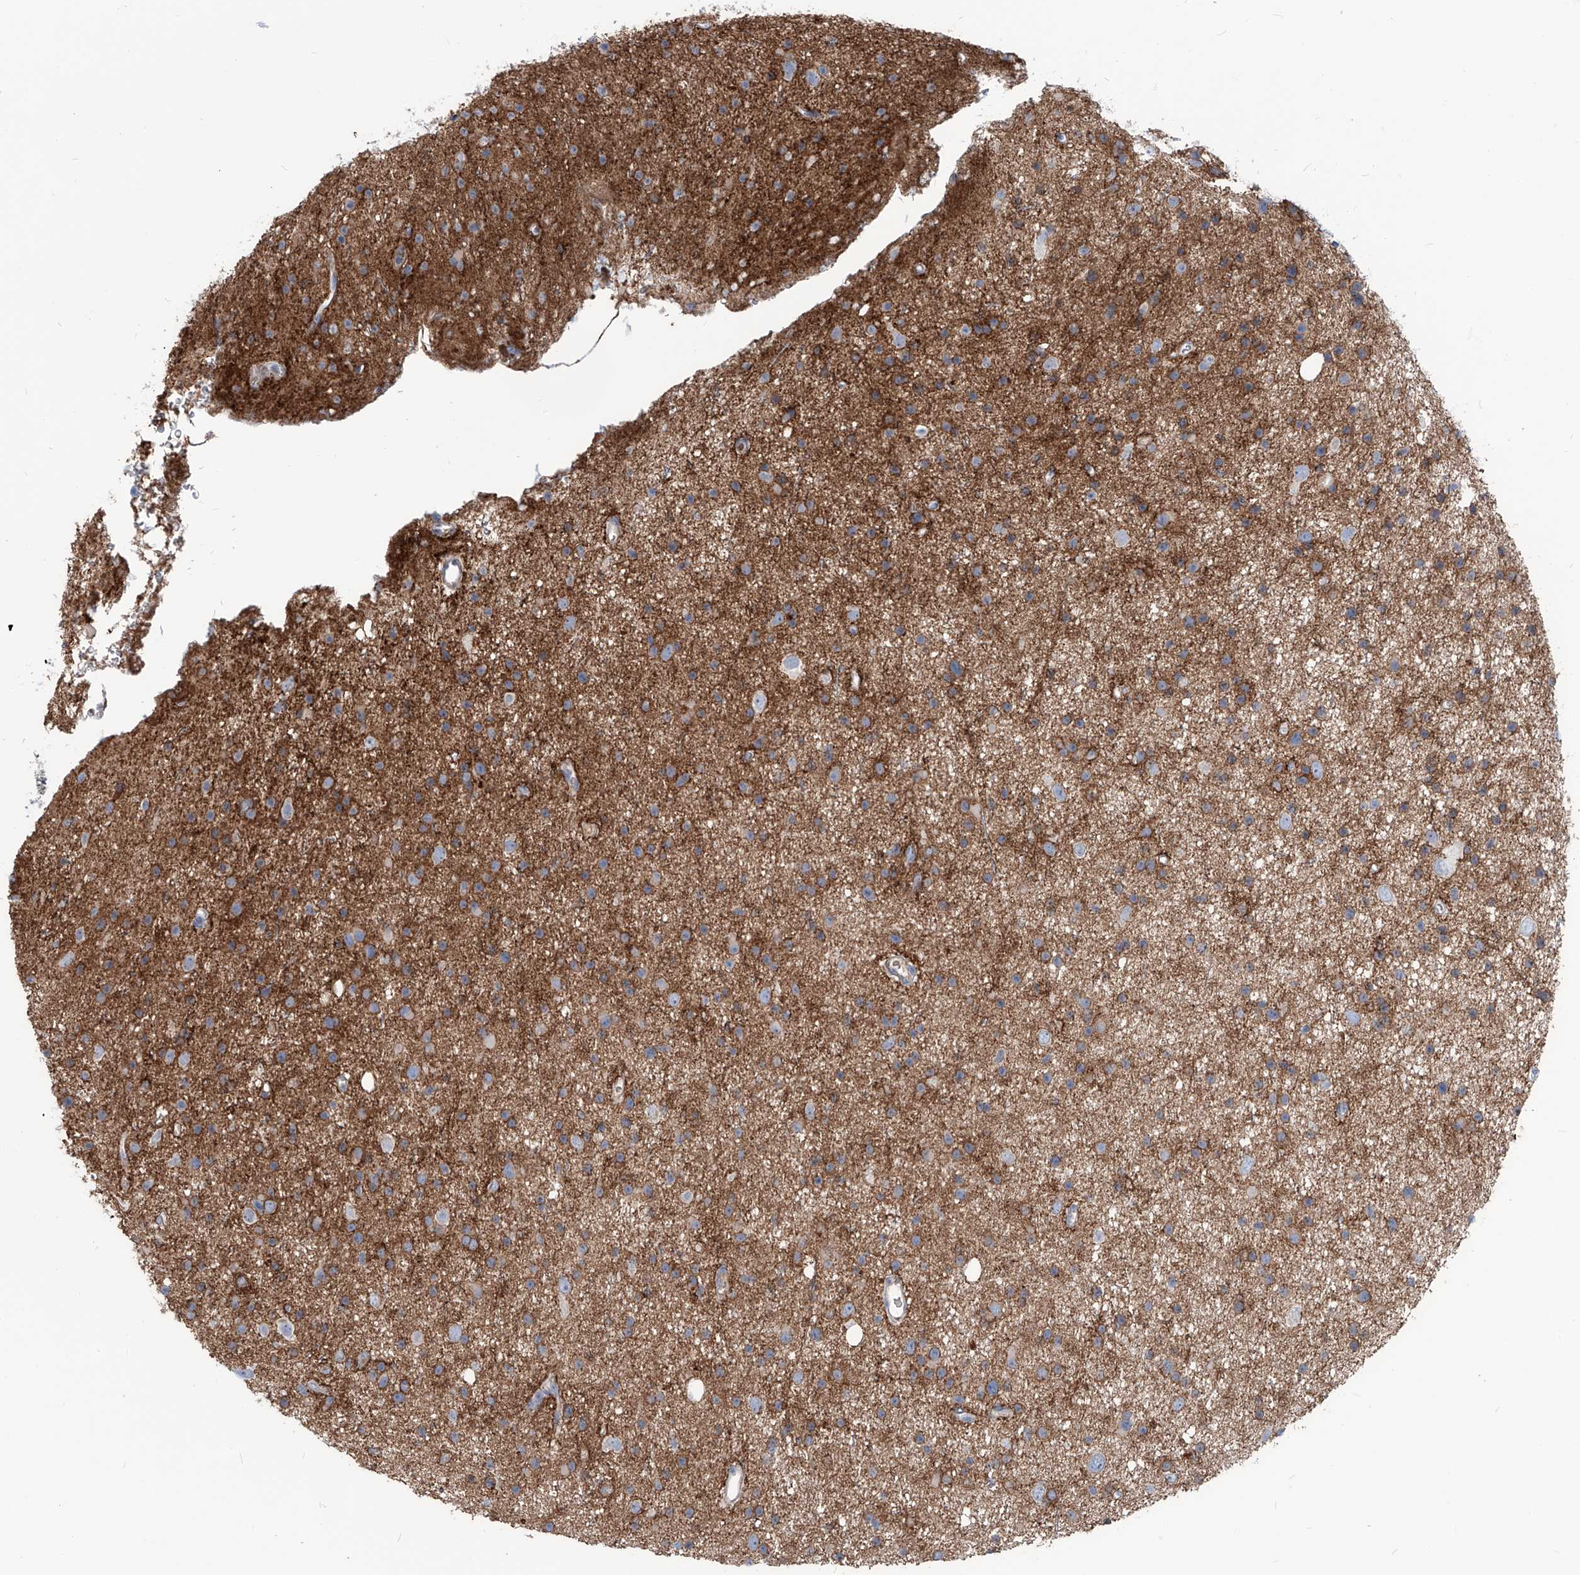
{"staining": {"intensity": "moderate", "quantity": "<25%", "location": "cytoplasmic/membranous"}, "tissue": "glioma", "cell_type": "Tumor cells", "image_type": "cancer", "snomed": [{"axis": "morphology", "description": "Glioma, malignant, Low grade"}, {"axis": "topography", "description": "Cerebral cortex"}], "caption": "The photomicrograph exhibits staining of glioma, revealing moderate cytoplasmic/membranous protein staining (brown color) within tumor cells. The staining was performed using DAB to visualize the protein expression in brown, while the nuclei were stained in blue with hematoxylin (Magnification: 20x).", "gene": "AKAP10", "patient": {"sex": "female", "age": 39}}